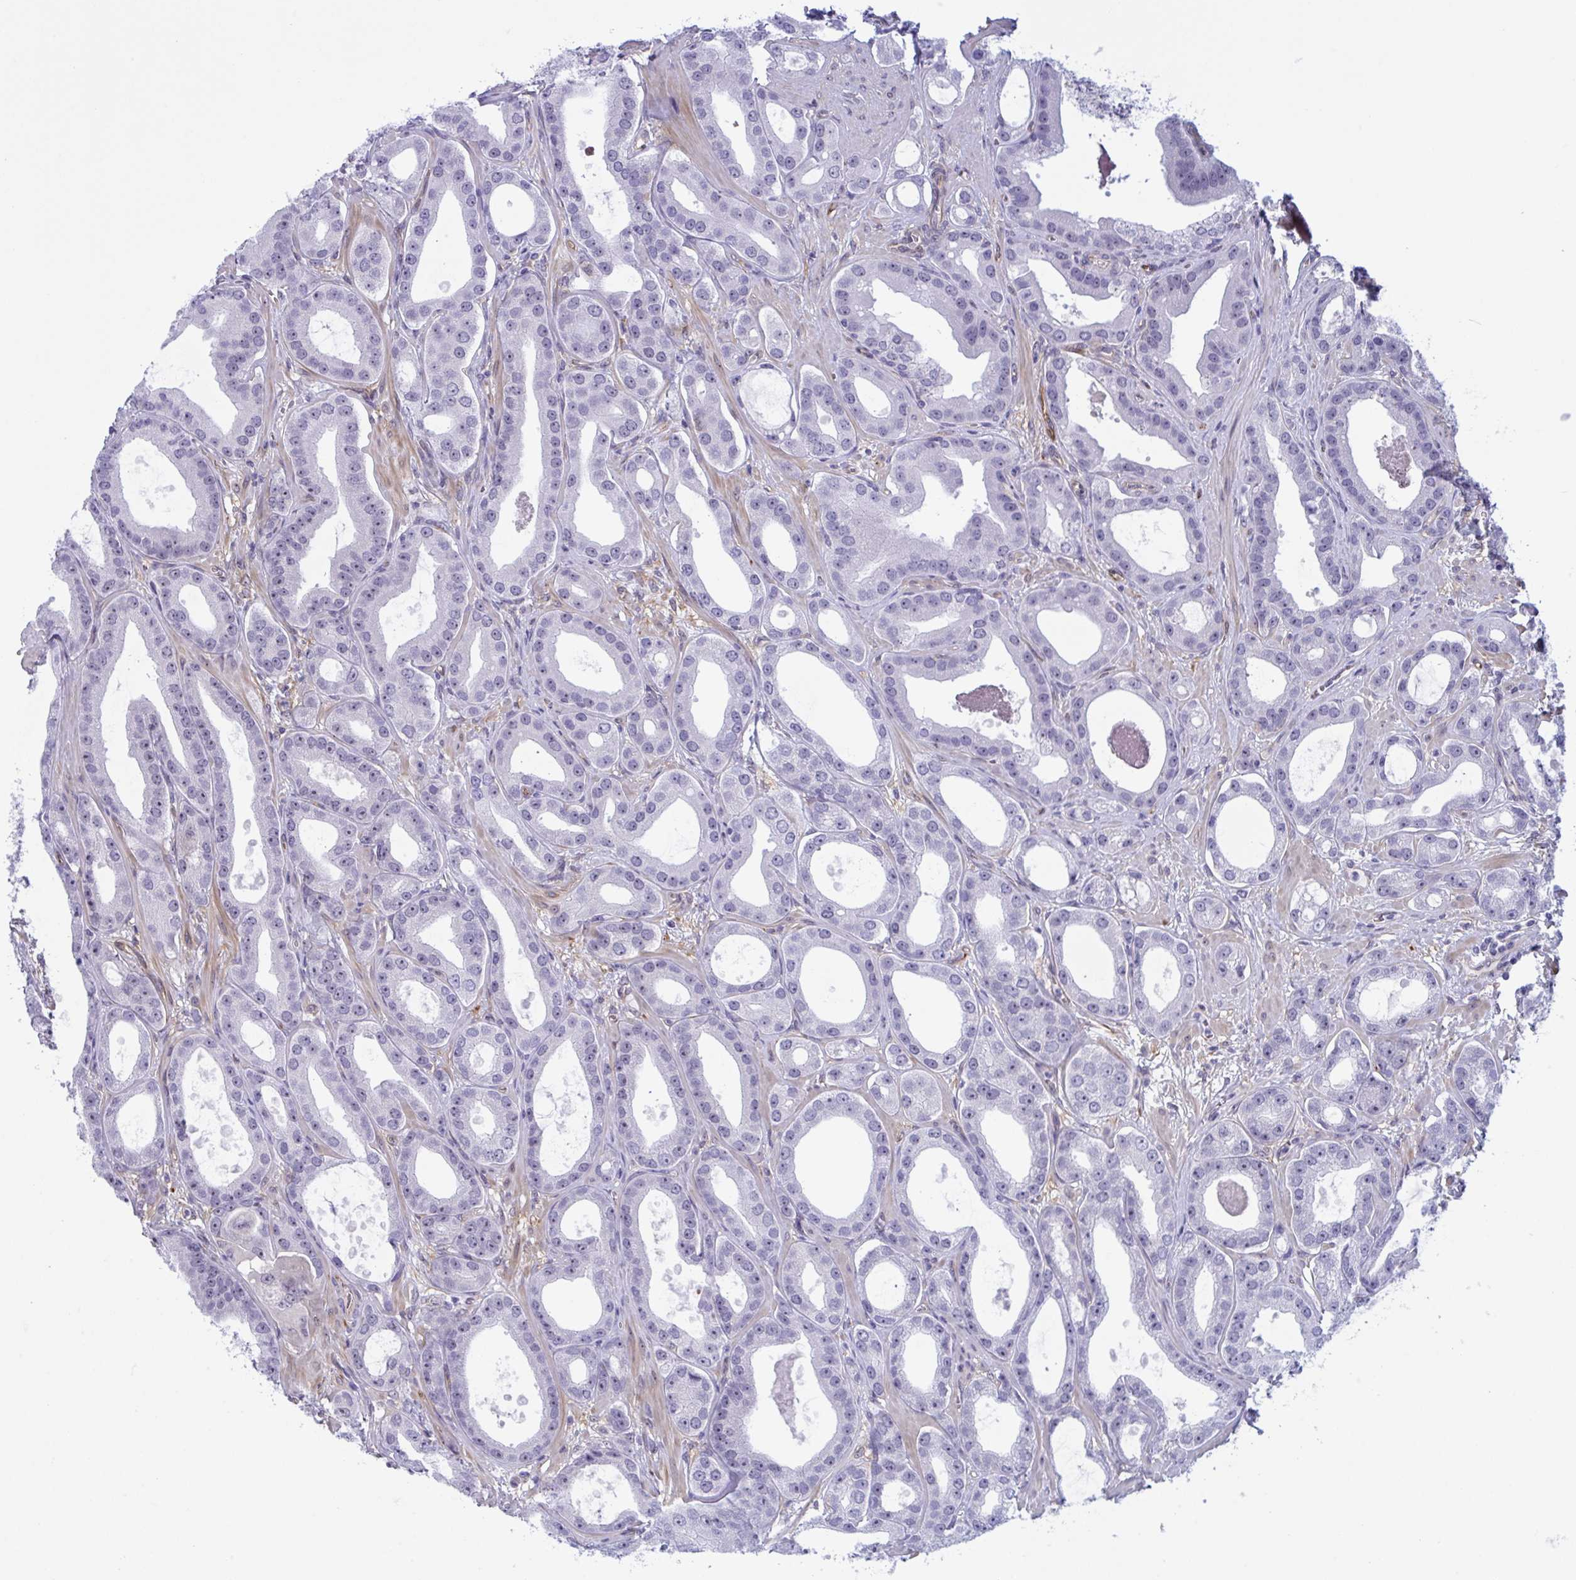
{"staining": {"intensity": "moderate", "quantity": "<25%", "location": "nuclear"}, "tissue": "prostate cancer", "cell_type": "Tumor cells", "image_type": "cancer", "snomed": [{"axis": "morphology", "description": "Adenocarcinoma, High grade"}, {"axis": "topography", "description": "Prostate"}], "caption": "This photomicrograph shows adenocarcinoma (high-grade) (prostate) stained with immunohistochemistry to label a protein in brown. The nuclear of tumor cells show moderate positivity for the protein. Nuclei are counter-stained blue.", "gene": "PRRT4", "patient": {"sex": "male", "age": 65}}